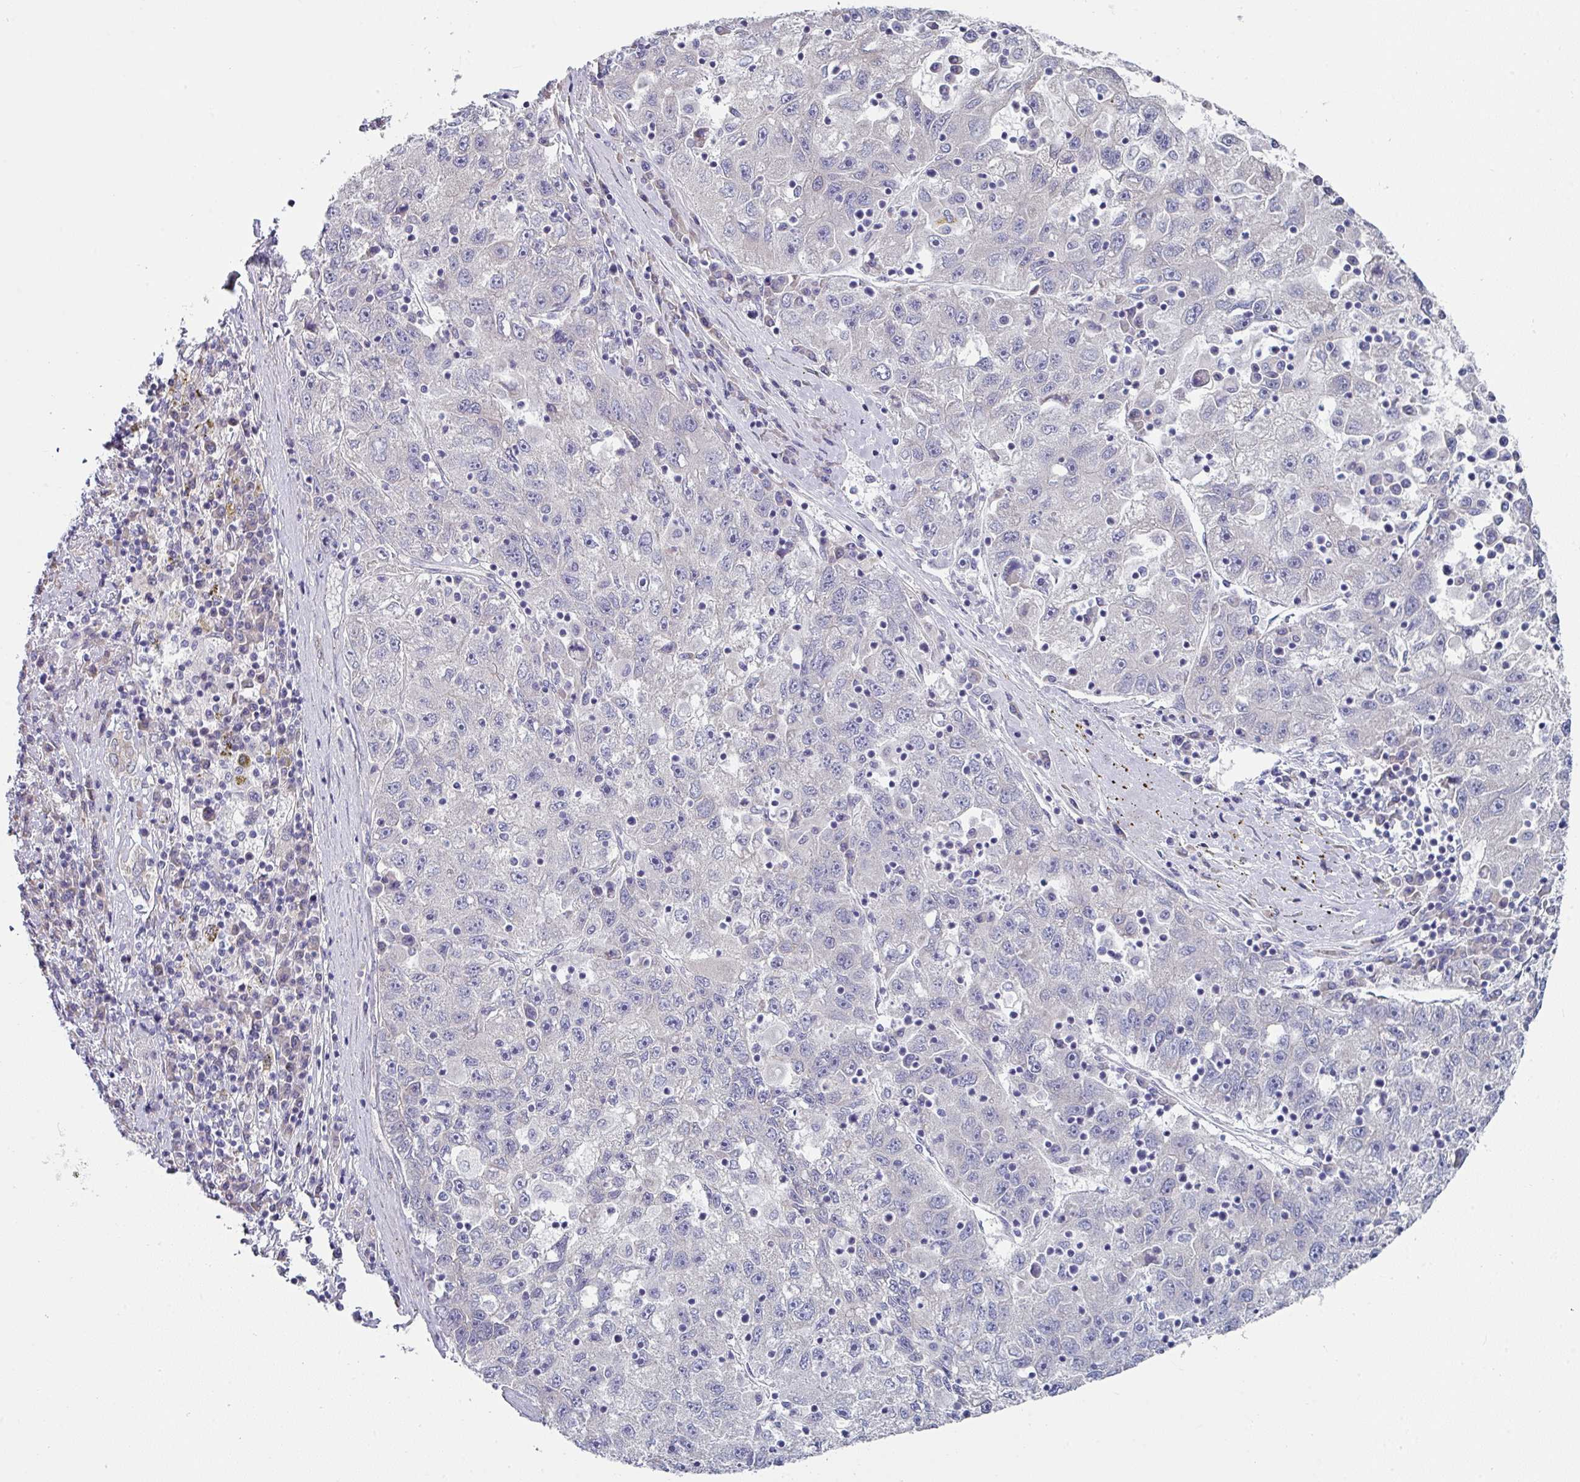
{"staining": {"intensity": "negative", "quantity": "none", "location": "none"}, "tissue": "liver cancer", "cell_type": "Tumor cells", "image_type": "cancer", "snomed": [{"axis": "morphology", "description": "Carcinoma, Hepatocellular, NOS"}, {"axis": "topography", "description": "Liver"}], "caption": "Tumor cells show no significant staining in liver cancer.", "gene": "TMED5", "patient": {"sex": "male", "age": 49}}